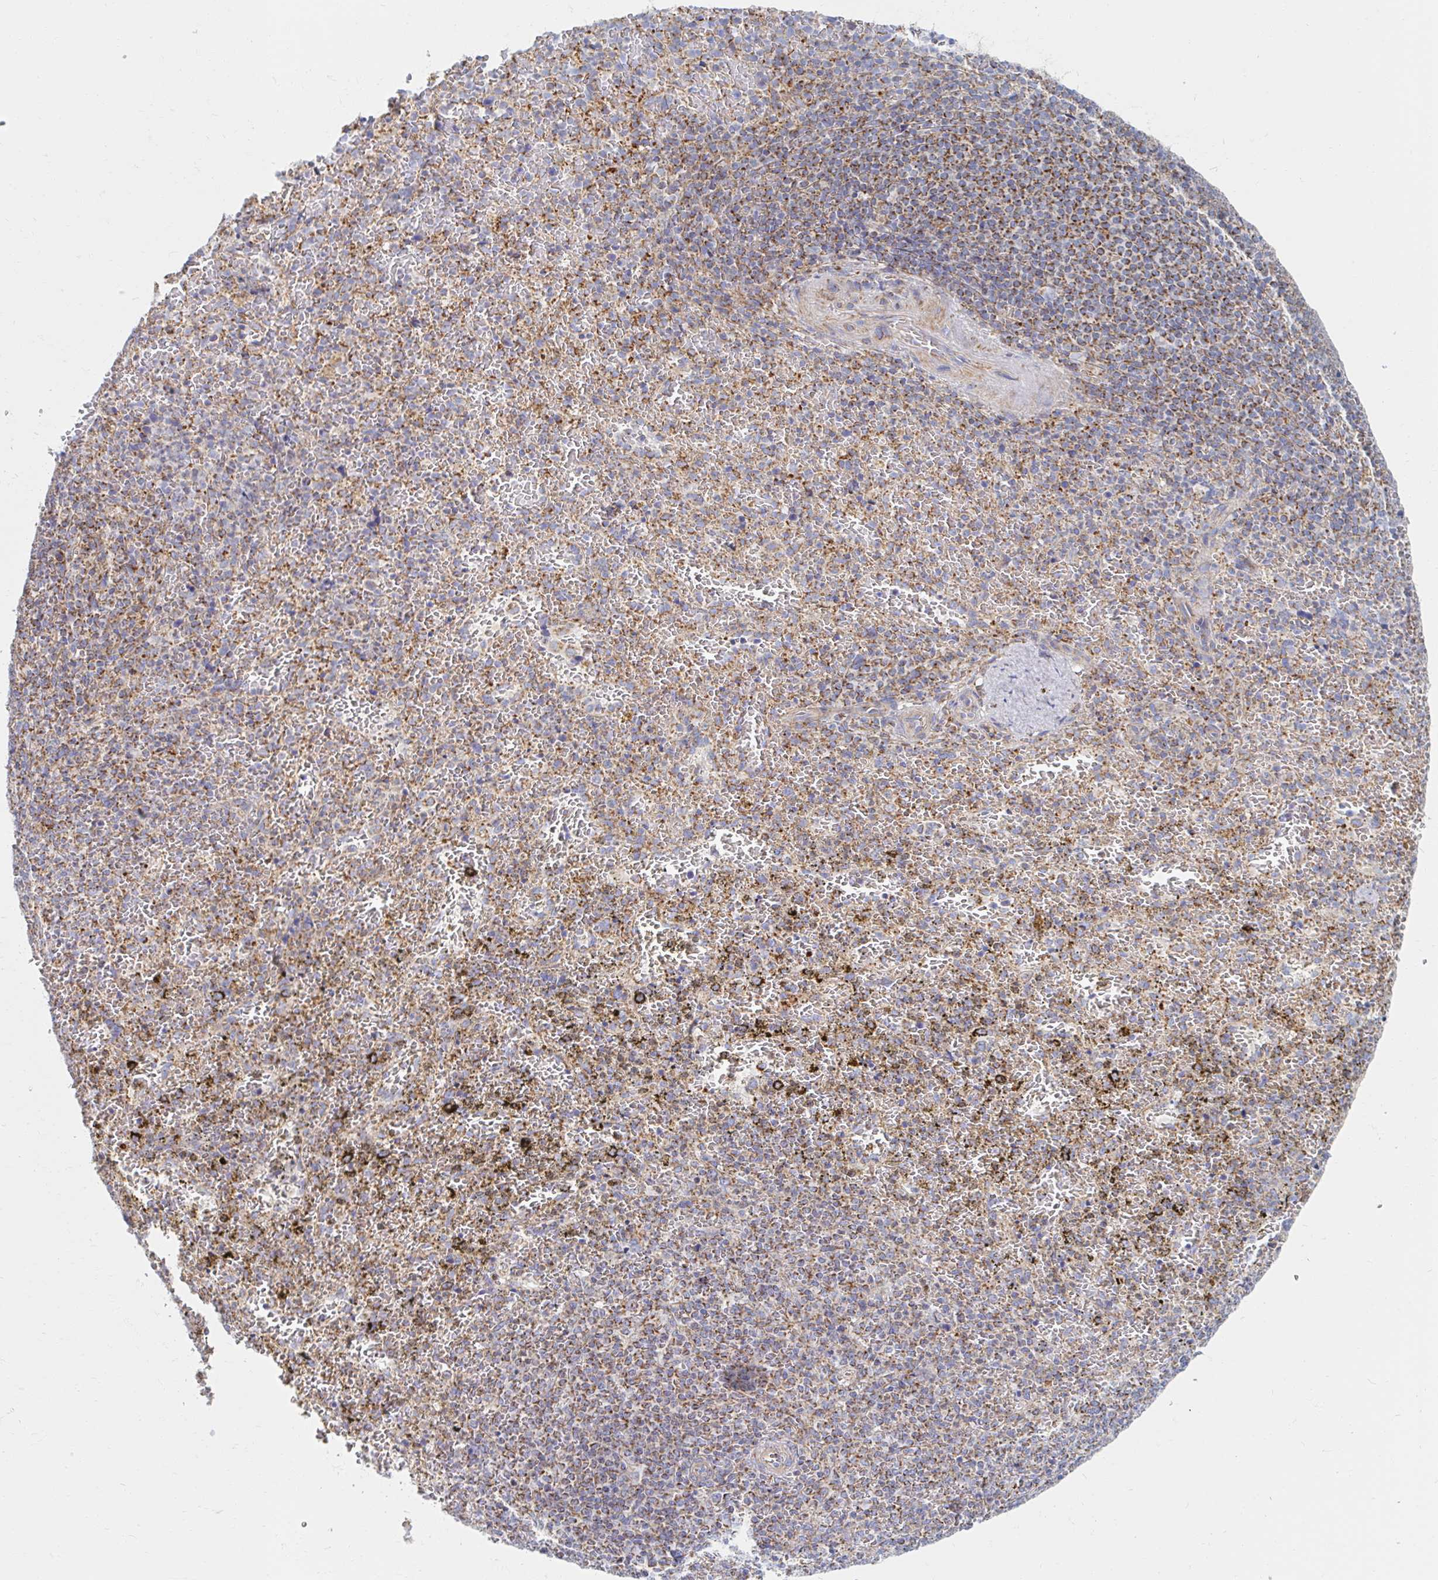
{"staining": {"intensity": "negative", "quantity": "none", "location": "none"}, "tissue": "spleen", "cell_type": "Cells in red pulp", "image_type": "normal", "snomed": [{"axis": "morphology", "description": "Normal tissue, NOS"}, {"axis": "topography", "description": "Spleen"}], "caption": "Human spleen stained for a protein using immunohistochemistry (IHC) reveals no staining in cells in red pulp.", "gene": "MAVS", "patient": {"sex": "female", "age": 50}}